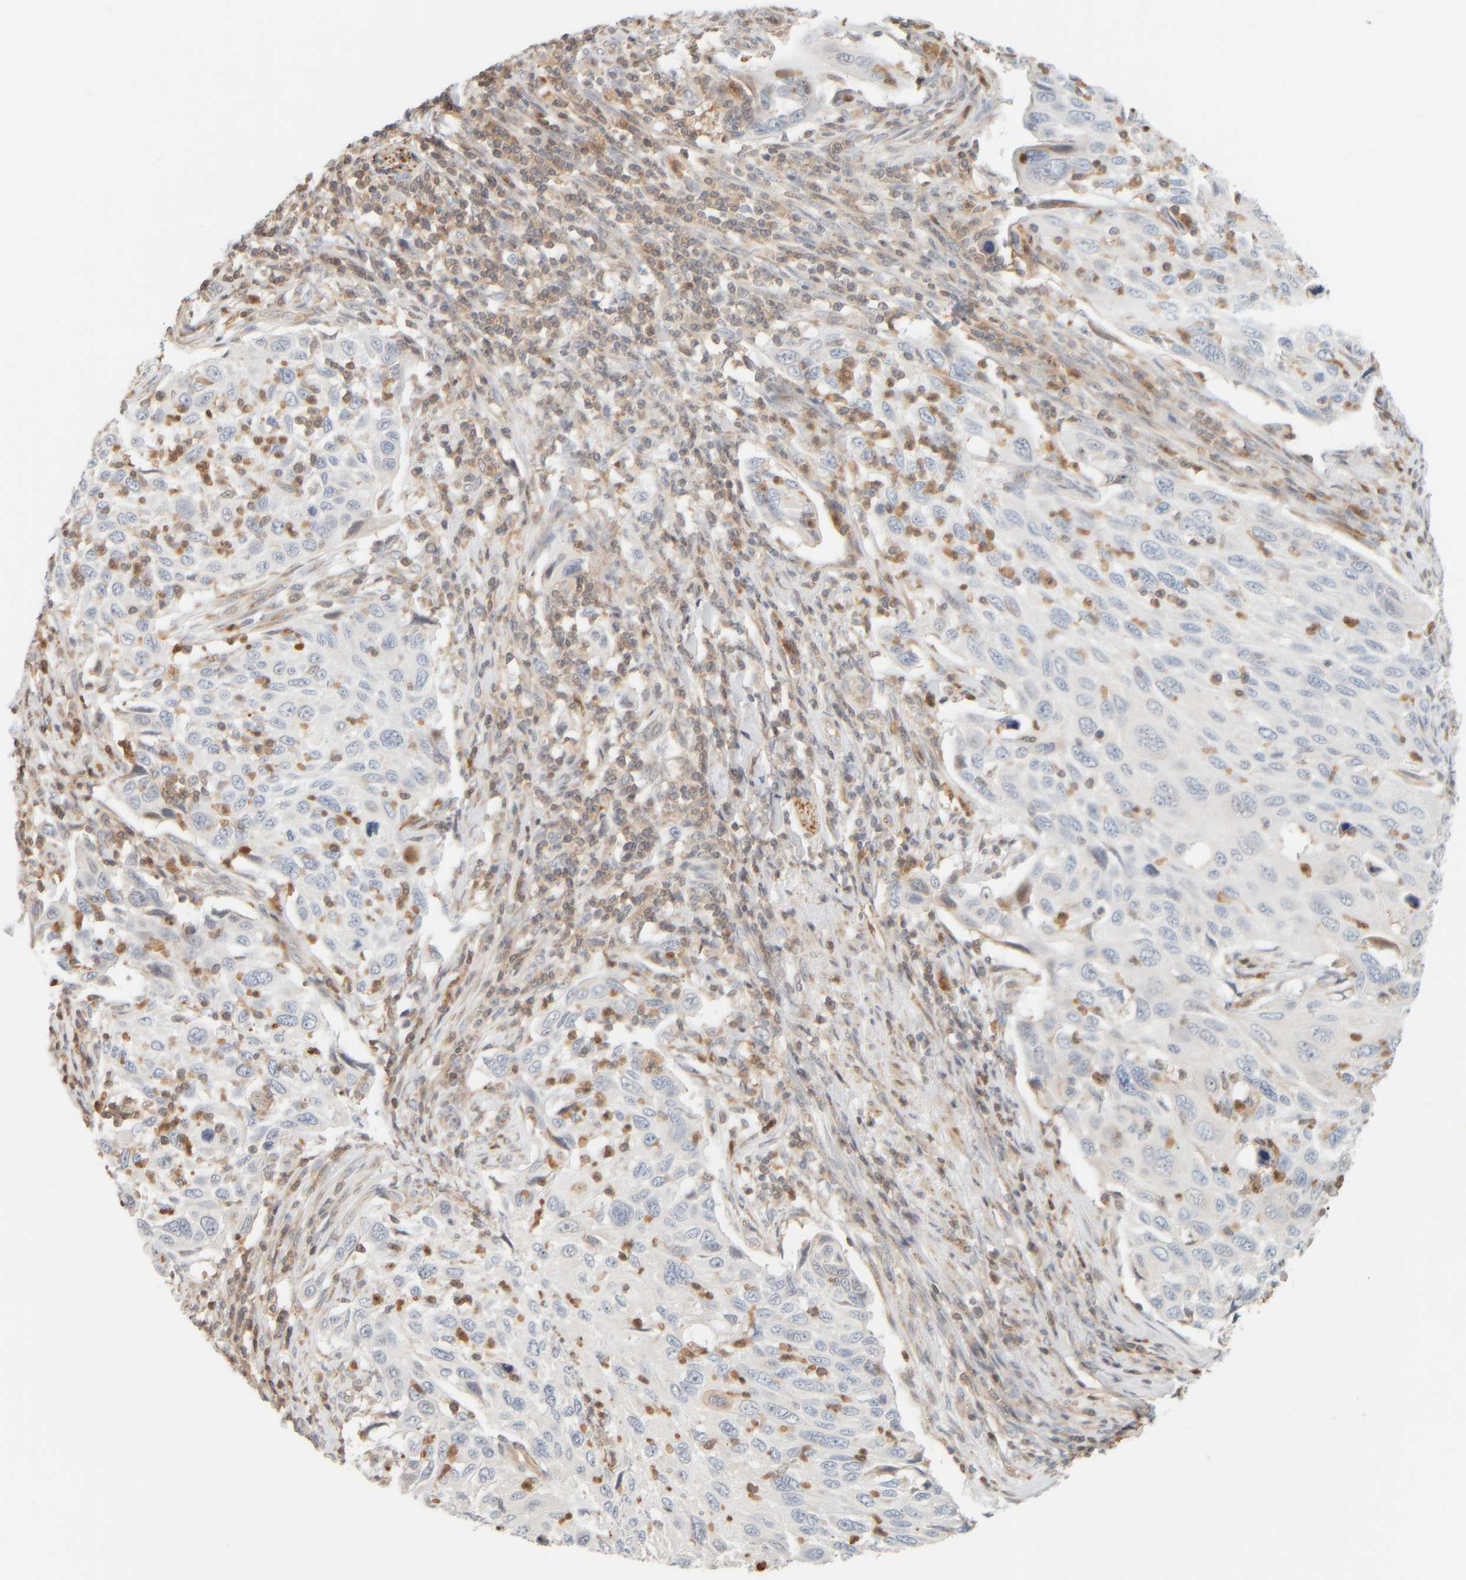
{"staining": {"intensity": "negative", "quantity": "none", "location": "none"}, "tissue": "cervical cancer", "cell_type": "Tumor cells", "image_type": "cancer", "snomed": [{"axis": "morphology", "description": "Squamous cell carcinoma, NOS"}, {"axis": "topography", "description": "Cervix"}], "caption": "An immunohistochemistry image of cervical squamous cell carcinoma is shown. There is no staining in tumor cells of cervical squamous cell carcinoma.", "gene": "PTGES3L-AARSD1", "patient": {"sex": "female", "age": 70}}